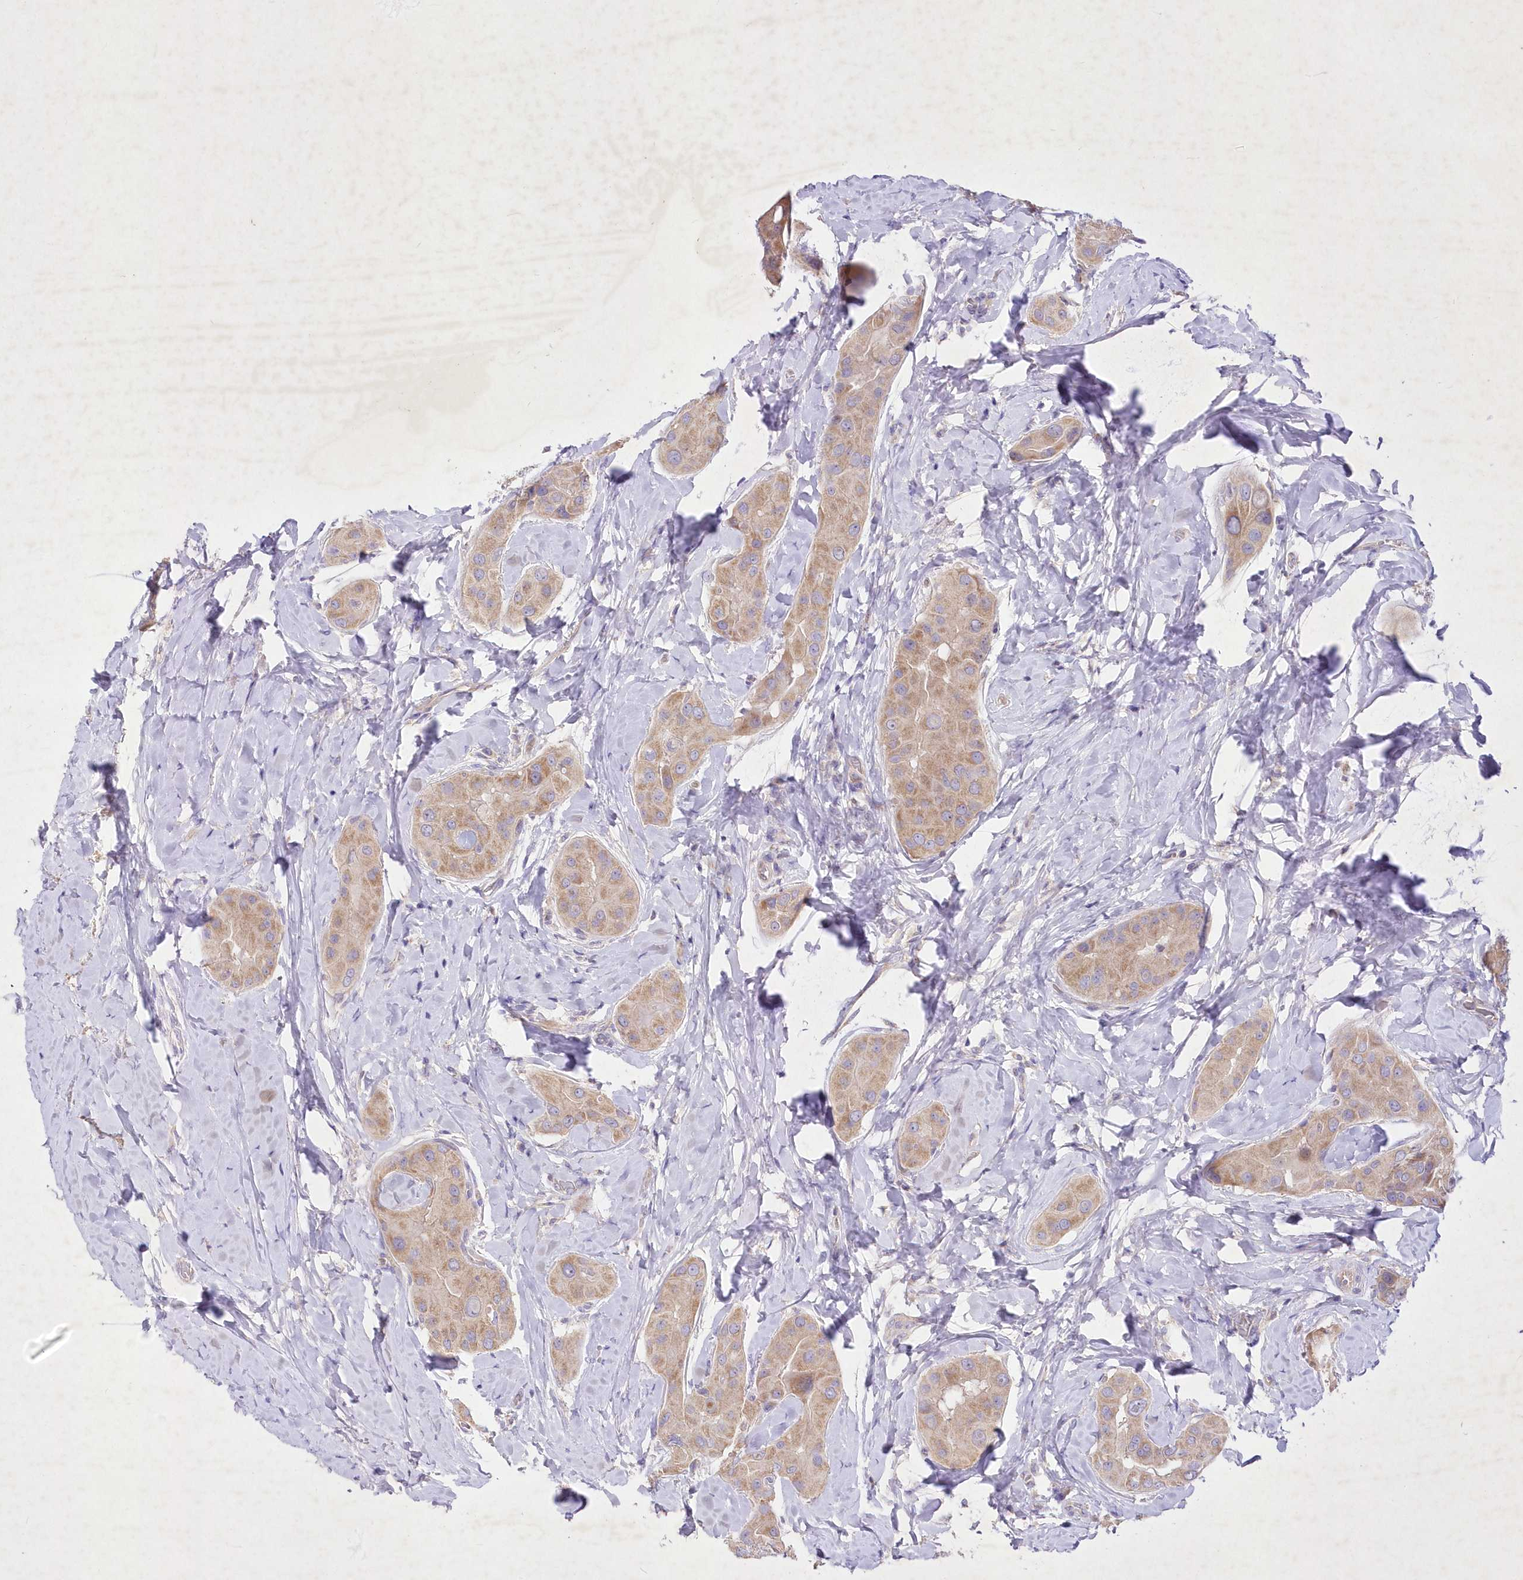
{"staining": {"intensity": "weak", "quantity": ">75%", "location": "cytoplasmic/membranous"}, "tissue": "thyroid cancer", "cell_type": "Tumor cells", "image_type": "cancer", "snomed": [{"axis": "morphology", "description": "Papillary adenocarcinoma, NOS"}, {"axis": "topography", "description": "Thyroid gland"}], "caption": "About >75% of tumor cells in human thyroid papillary adenocarcinoma show weak cytoplasmic/membranous protein staining as visualized by brown immunohistochemical staining.", "gene": "ITSN2", "patient": {"sex": "male", "age": 33}}